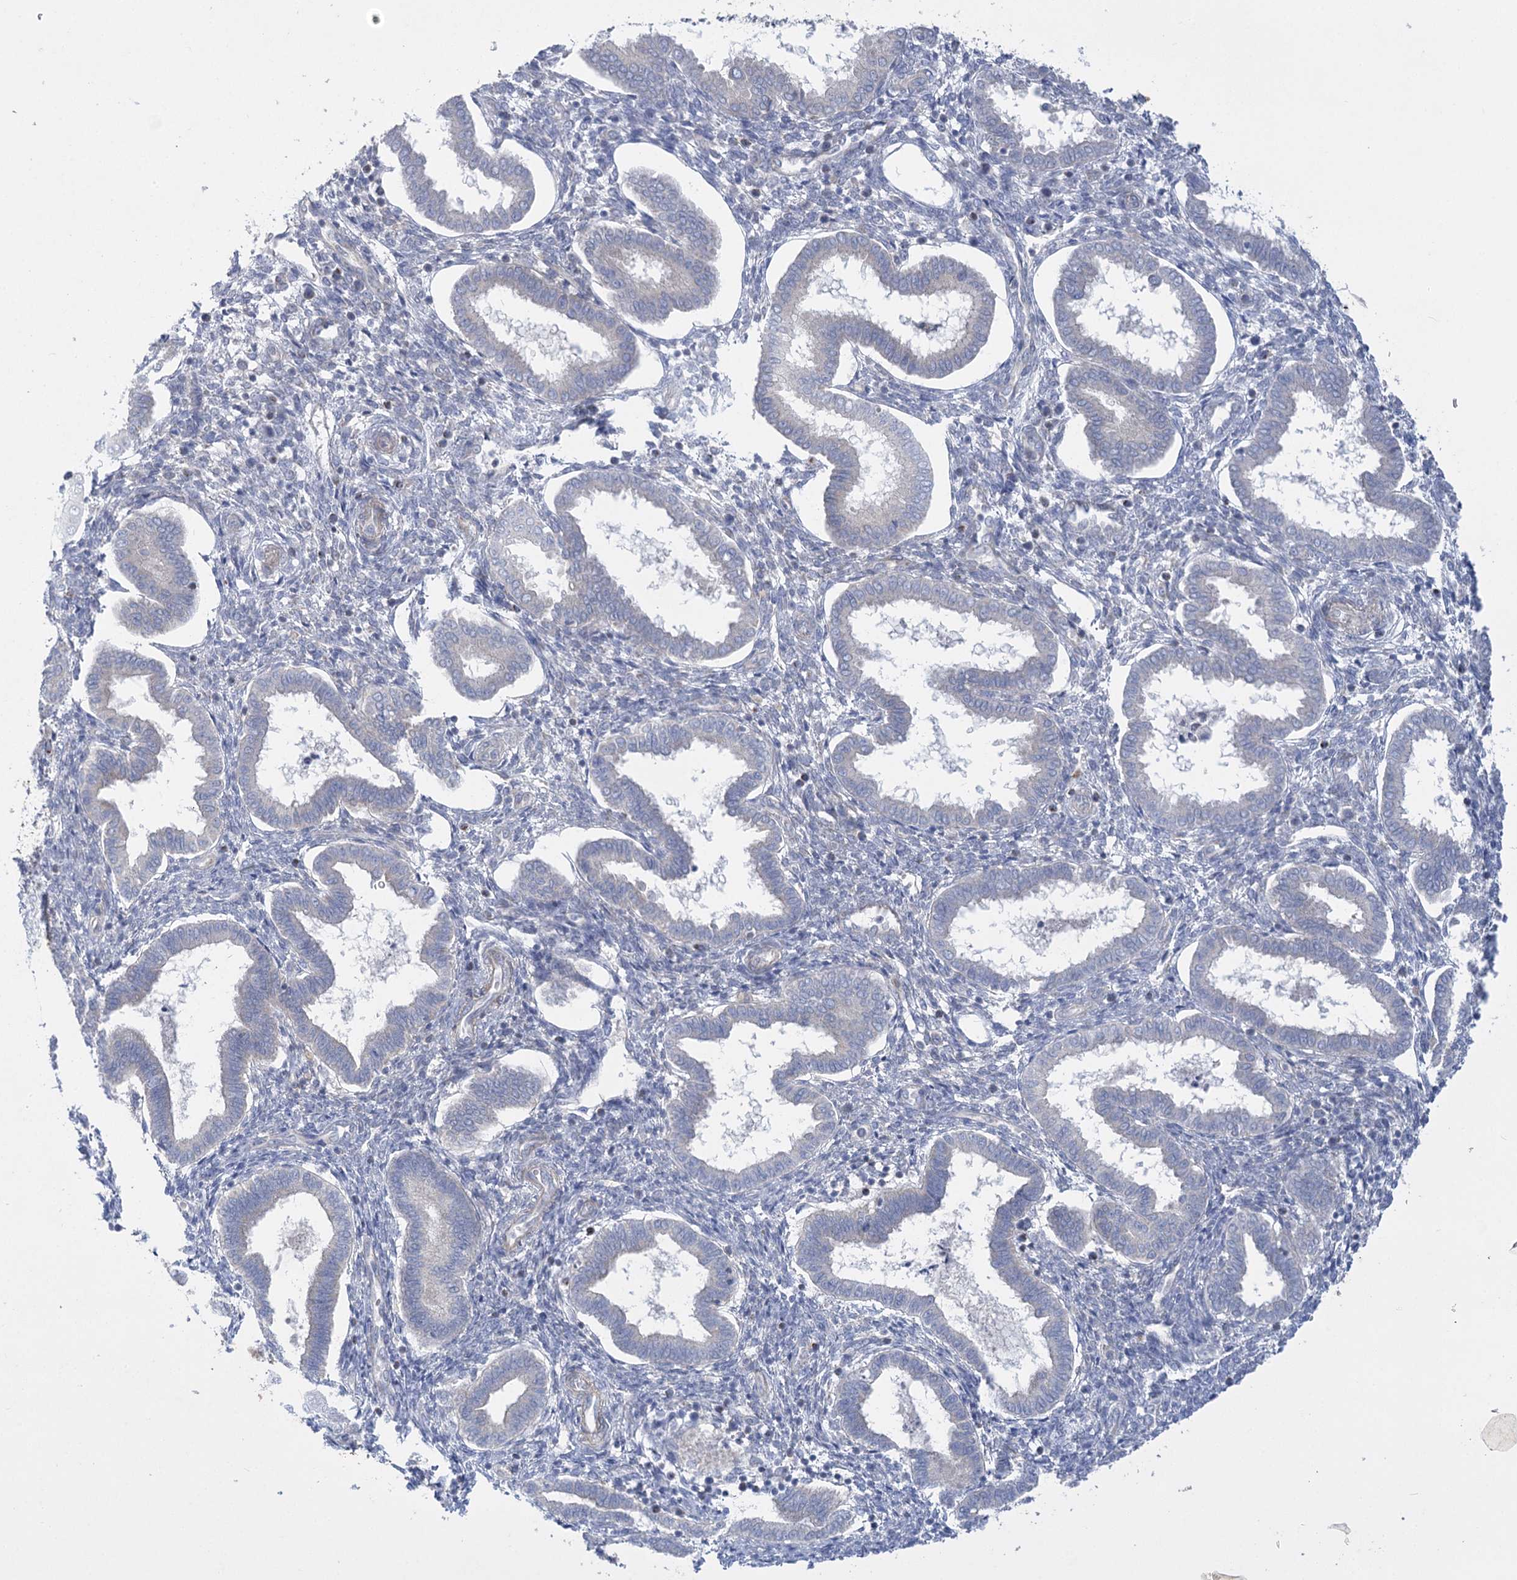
{"staining": {"intensity": "negative", "quantity": "none", "location": "none"}, "tissue": "endometrium", "cell_type": "Cells in endometrial stroma", "image_type": "normal", "snomed": [{"axis": "morphology", "description": "Normal tissue, NOS"}, {"axis": "topography", "description": "Endometrium"}], "caption": "Histopathology image shows no protein expression in cells in endometrial stroma of unremarkable endometrium. (DAB (3,3'-diaminobenzidine) immunohistochemistry (IHC) with hematoxylin counter stain).", "gene": "DHTKD1", "patient": {"sex": "female", "age": 24}}